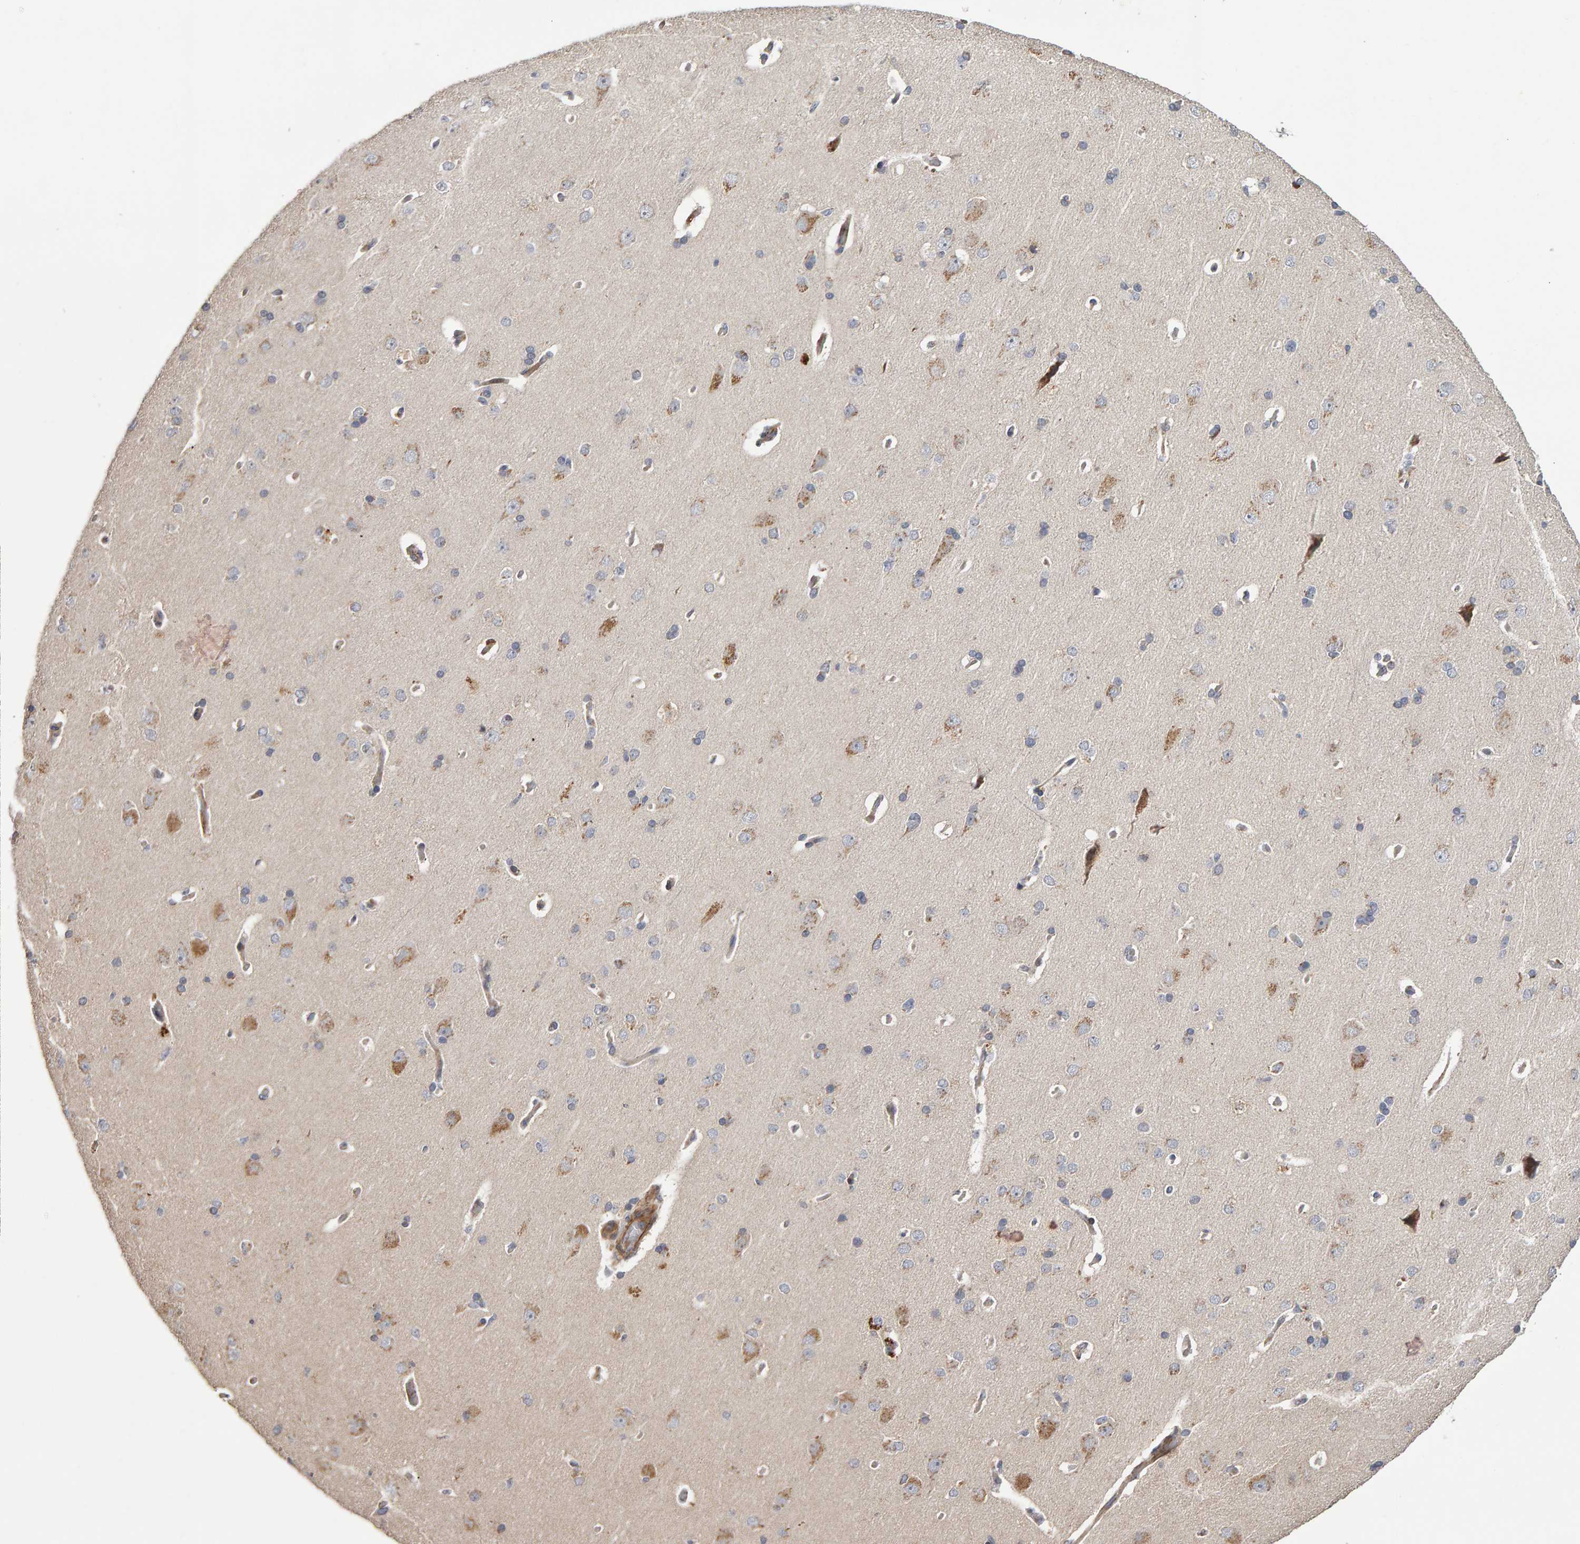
{"staining": {"intensity": "moderate", "quantity": ">75%", "location": "cytoplasmic/membranous"}, "tissue": "cerebral cortex", "cell_type": "Endothelial cells", "image_type": "normal", "snomed": [{"axis": "morphology", "description": "Normal tissue, NOS"}, {"axis": "topography", "description": "Cerebral cortex"}], "caption": "Immunohistochemical staining of unremarkable human cerebral cortex reveals >75% levels of moderate cytoplasmic/membranous protein expression in about >75% of endothelial cells.", "gene": "CANT1", "patient": {"sex": "male", "age": 62}}